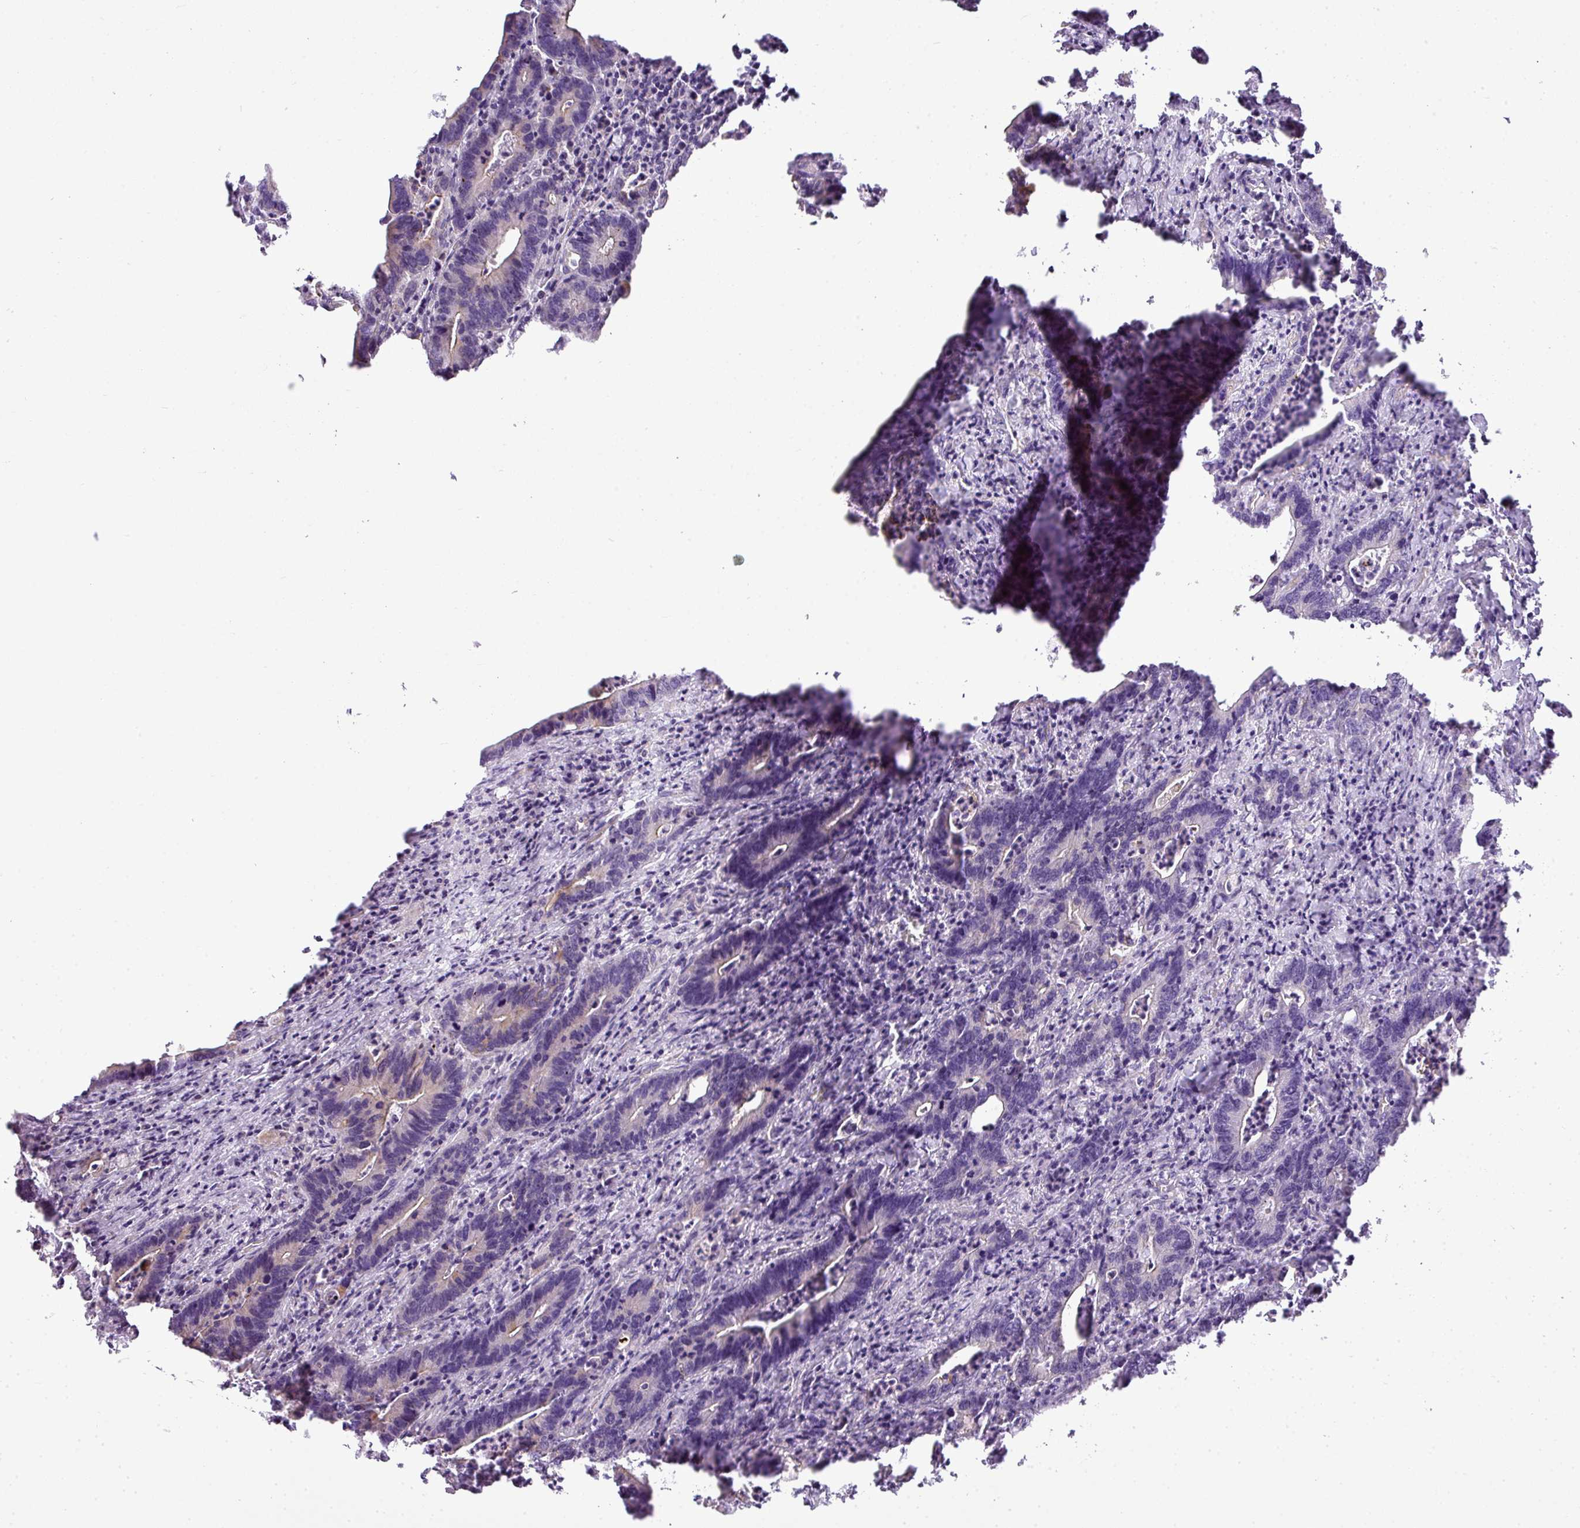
{"staining": {"intensity": "negative", "quantity": "none", "location": "none"}, "tissue": "colorectal cancer", "cell_type": "Tumor cells", "image_type": "cancer", "snomed": [{"axis": "morphology", "description": "Adenocarcinoma, NOS"}, {"axis": "topography", "description": "Colon"}], "caption": "There is no significant positivity in tumor cells of colorectal adenocarcinoma.", "gene": "COX18", "patient": {"sex": "female", "age": 75}}